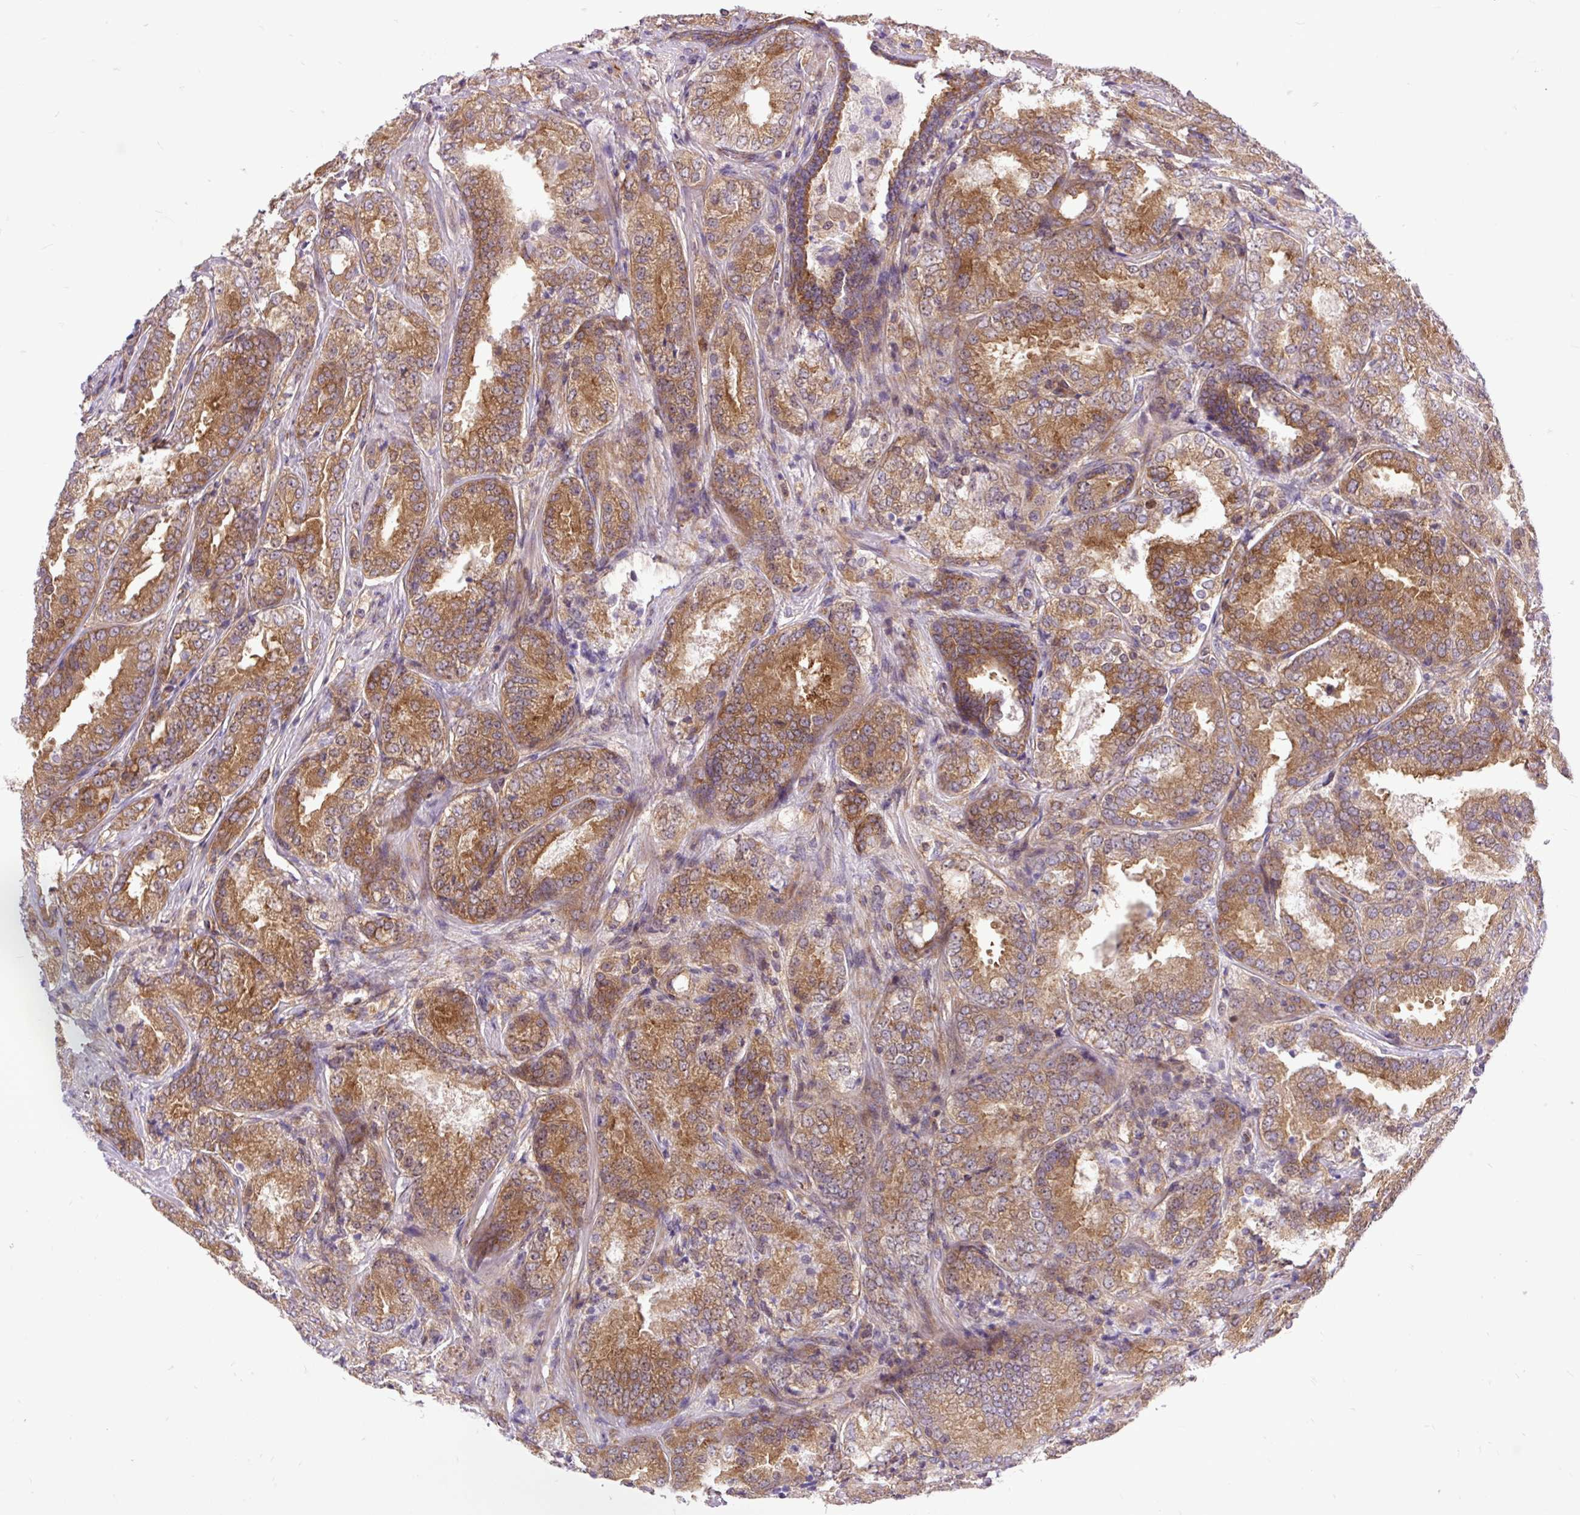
{"staining": {"intensity": "moderate", "quantity": ">75%", "location": "cytoplasmic/membranous"}, "tissue": "prostate cancer", "cell_type": "Tumor cells", "image_type": "cancer", "snomed": [{"axis": "morphology", "description": "Adenocarcinoma, High grade"}, {"axis": "topography", "description": "Prostate"}], "caption": "Brown immunohistochemical staining in human prostate cancer demonstrates moderate cytoplasmic/membranous positivity in about >75% of tumor cells.", "gene": "TRIM17", "patient": {"sex": "male", "age": 63}}